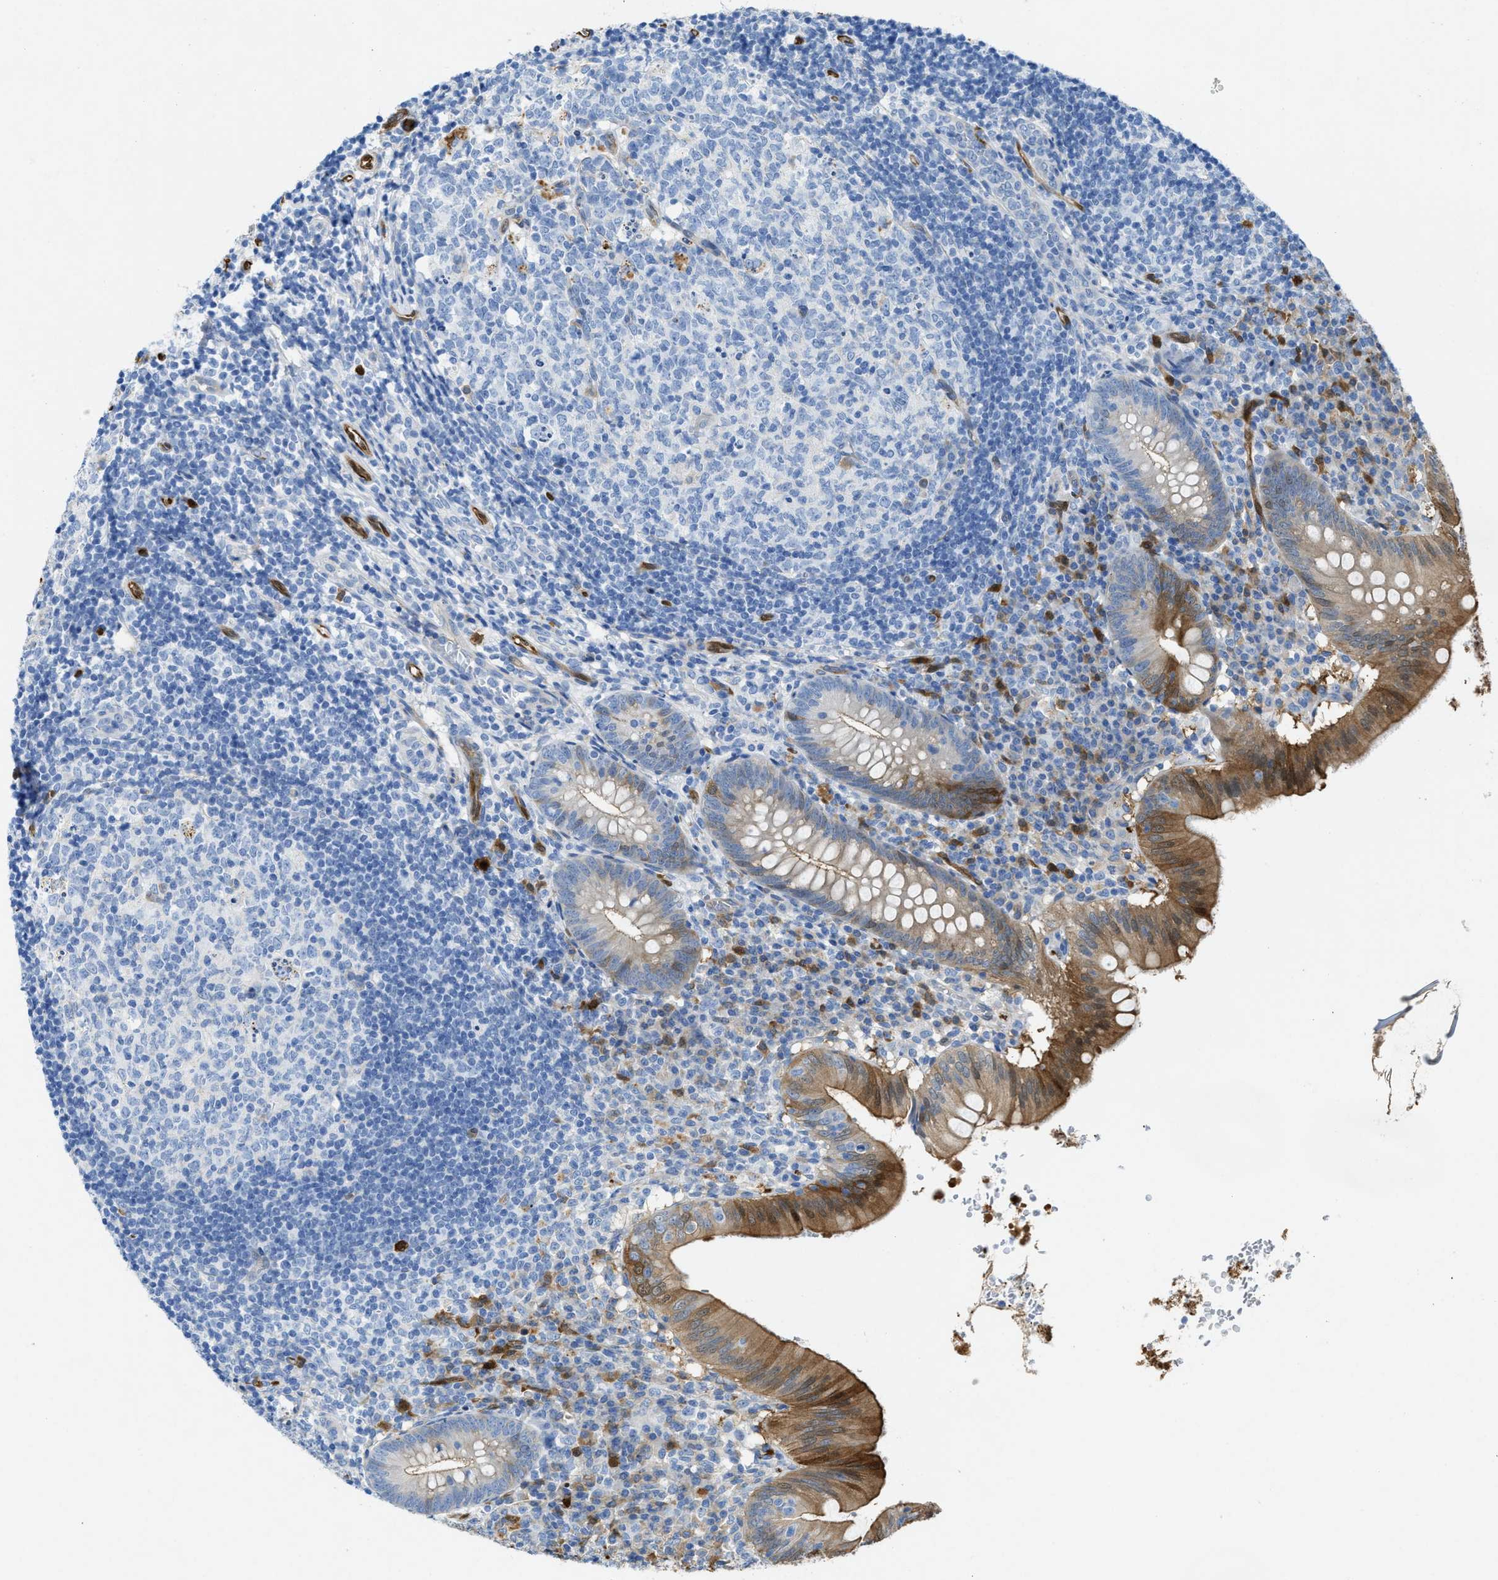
{"staining": {"intensity": "moderate", "quantity": "25%-75%", "location": "cytoplasmic/membranous"}, "tissue": "appendix", "cell_type": "Glandular cells", "image_type": "normal", "snomed": [{"axis": "morphology", "description": "Normal tissue, NOS"}, {"axis": "topography", "description": "Appendix"}], "caption": "A histopathology image of appendix stained for a protein displays moderate cytoplasmic/membranous brown staining in glandular cells. The staining was performed using DAB to visualize the protein expression in brown, while the nuclei were stained in blue with hematoxylin (Magnification: 20x).", "gene": "ASS1", "patient": {"sex": "male", "age": 8}}